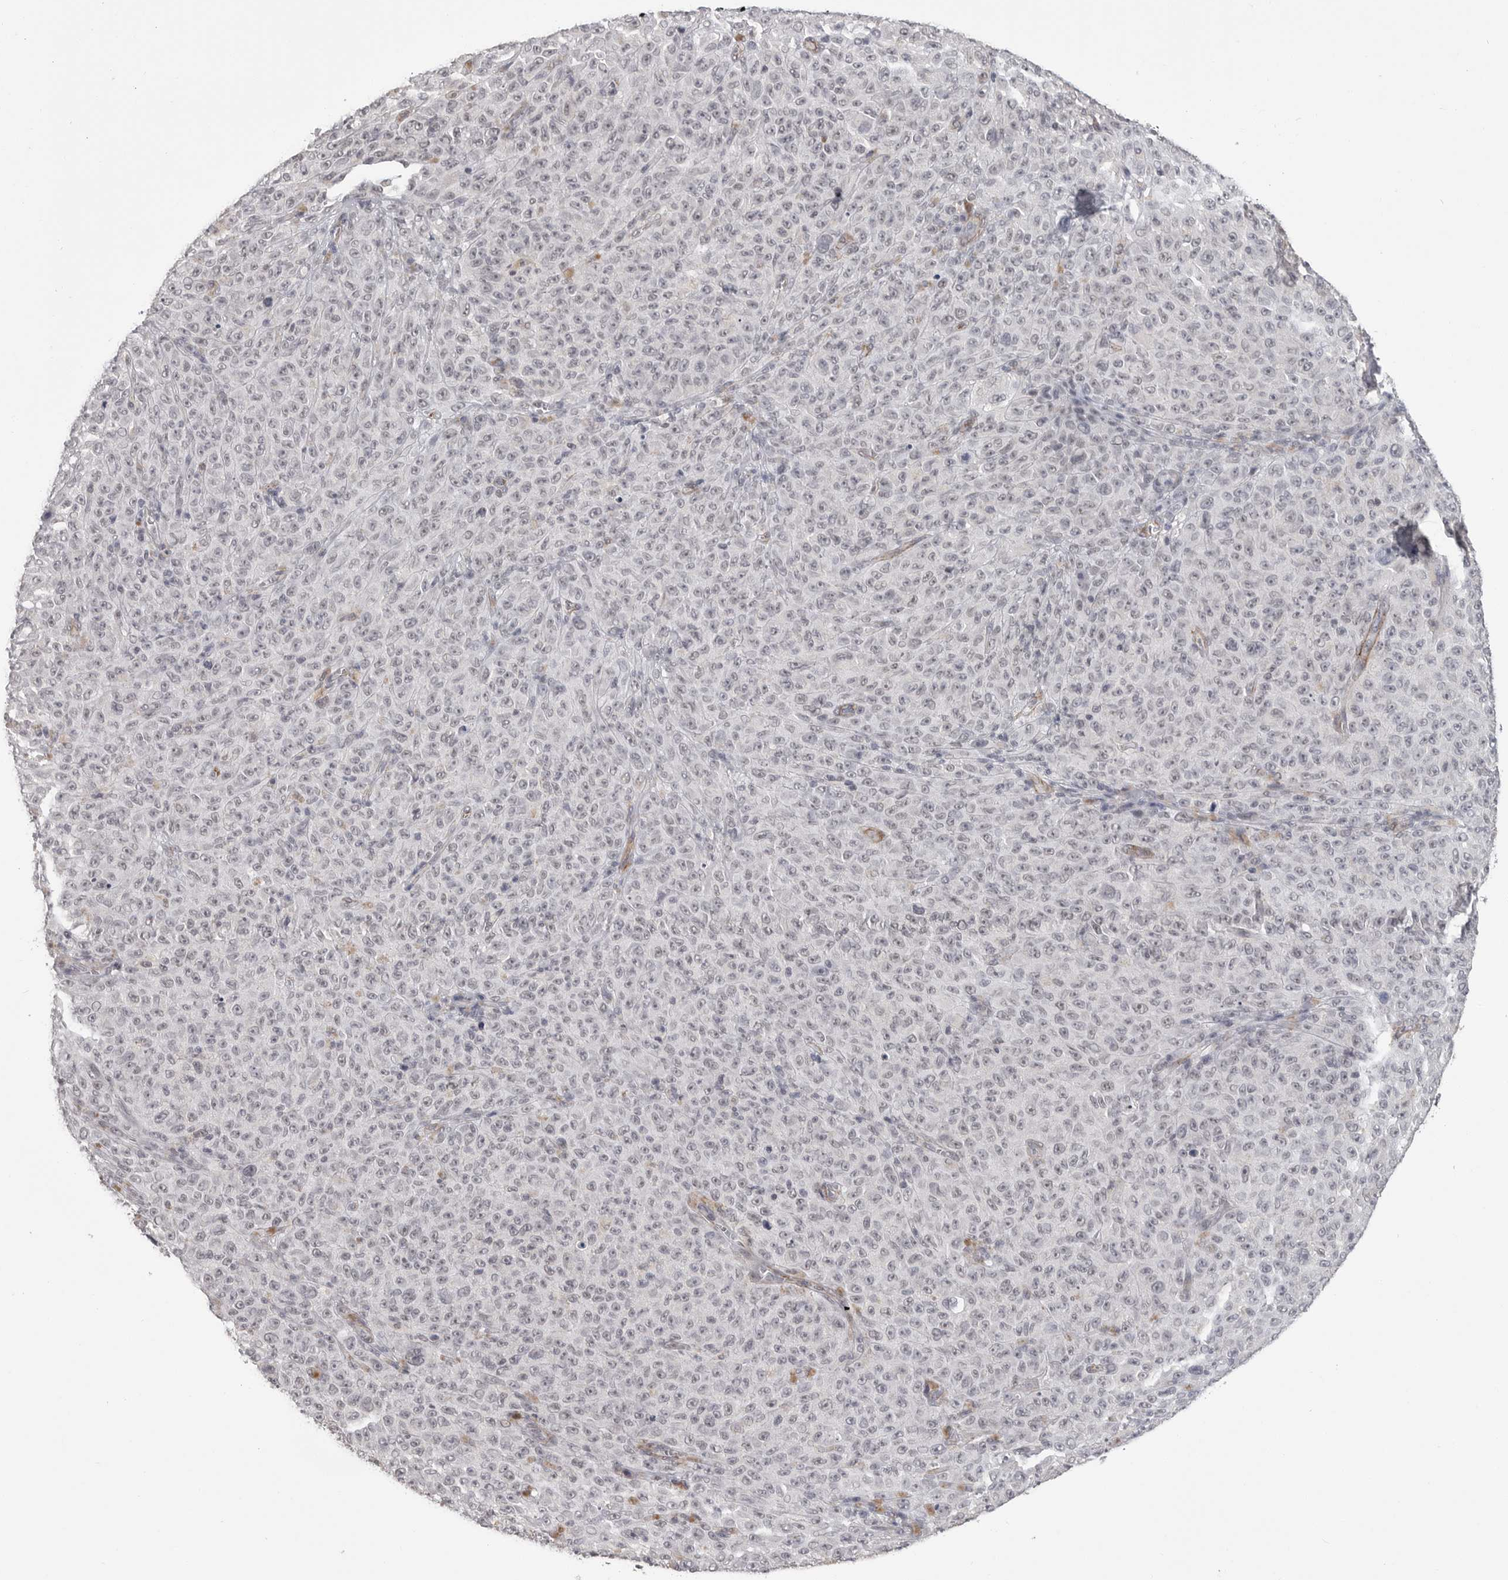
{"staining": {"intensity": "negative", "quantity": "none", "location": "none"}, "tissue": "melanoma", "cell_type": "Tumor cells", "image_type": "cancer", "snomed": [{"axis": "morphology", "description": "Malignant melanoma, NOS"}, {"axis": "topography", "description": "Skin"}], "caption": "Immunohistochemistry of malignant melanoma displays no expression in tumor cells.", "gene": "PLEKHF1", "patient": {"sex": "female", "age": 82}}